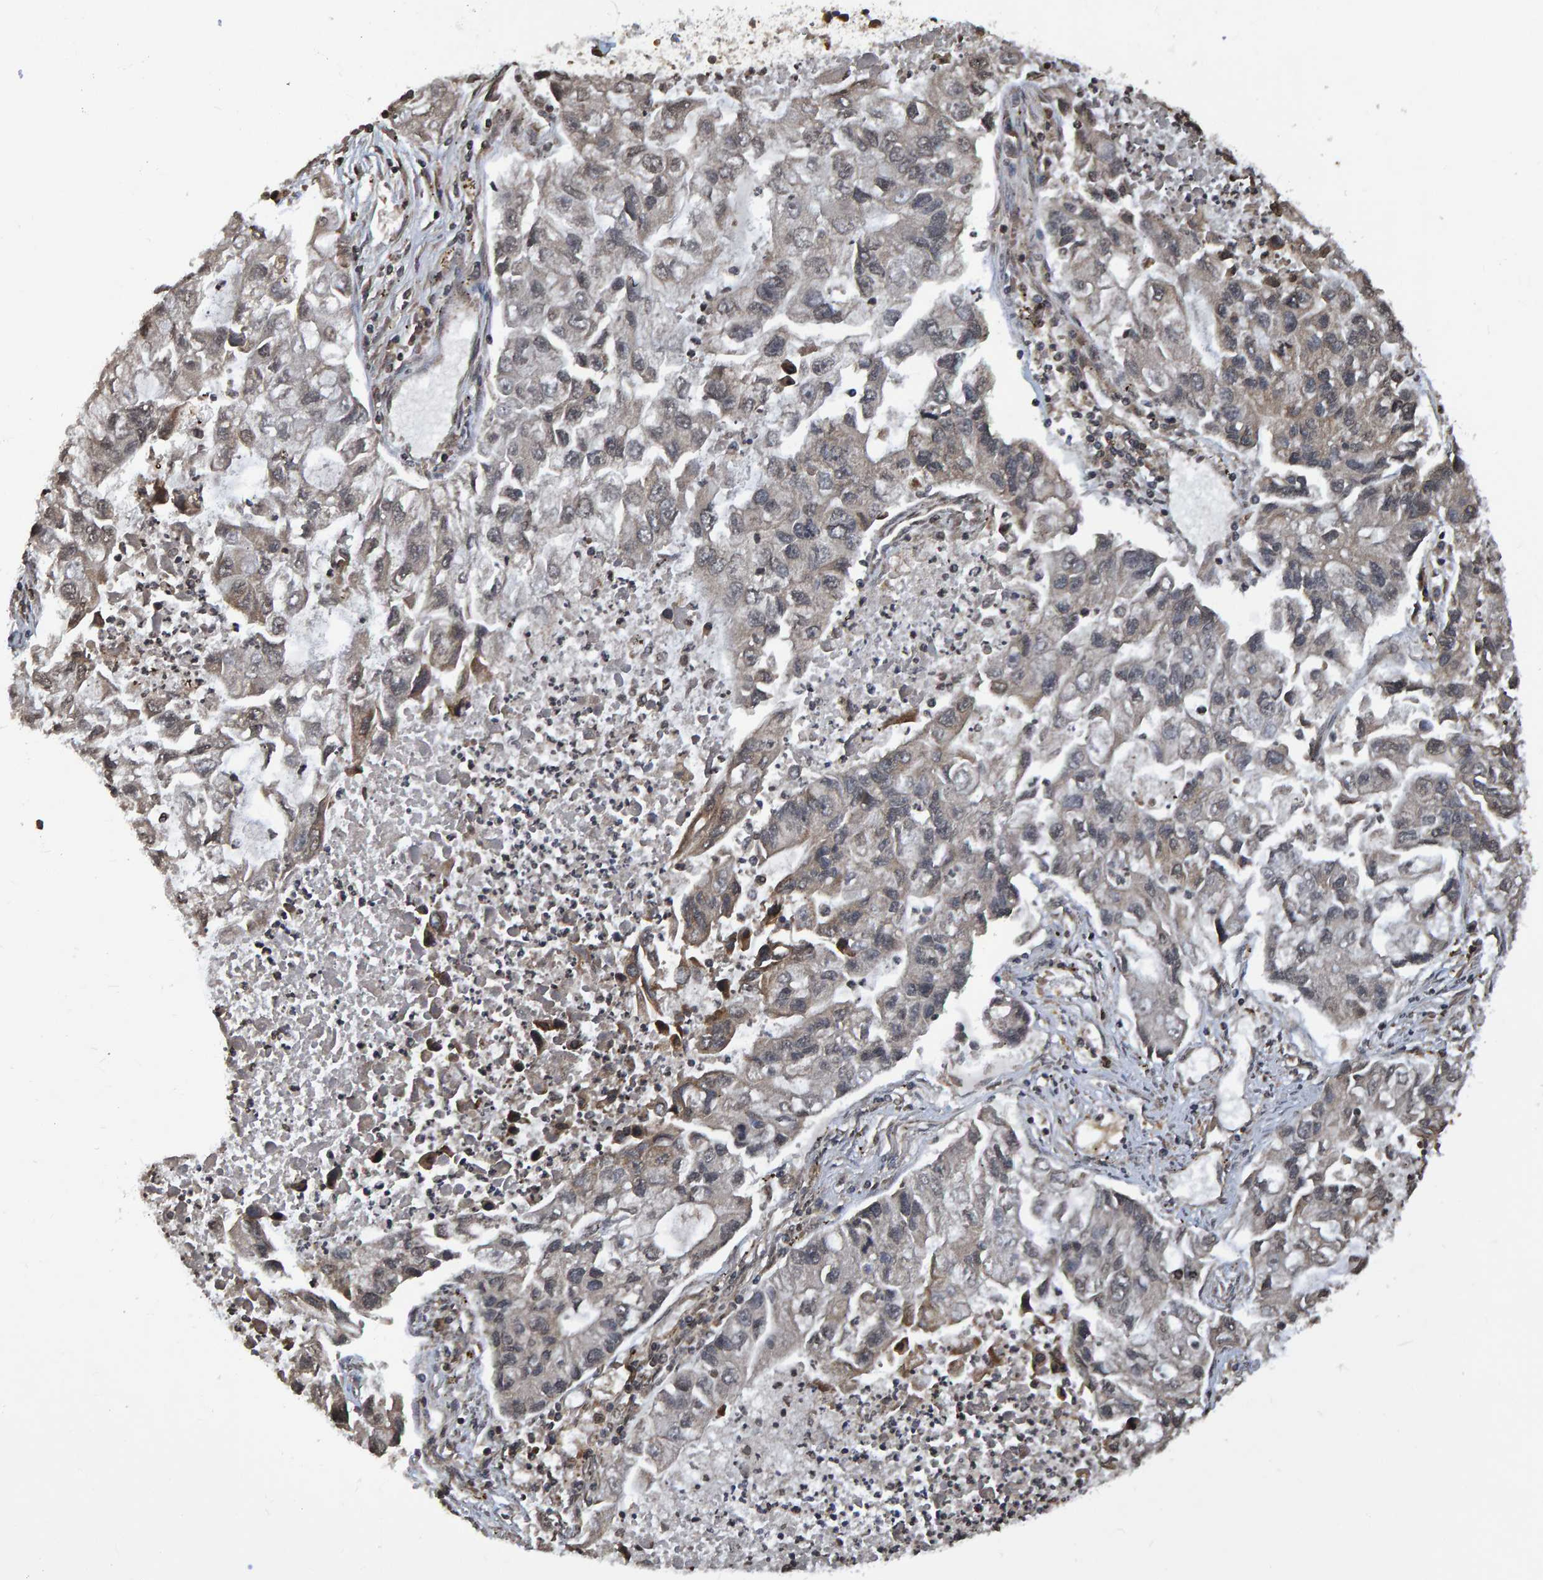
{"staining": {"intensity": "negative", "quantity": "none", "location": "none"}, "tissue": "lung cancer", "cell_type": "Tumor cells", "image_type": "cancer", "snomed": [{"axis": "morphology", "description": "Adenocarcinoma, NOS"}, {"axis": "topography", "description": "Lung"}], "caption": "Tumor cells show no significant protein staining in lung adenocarcinoma.", "gene": "GAB2", "patient": {"sex": "female", "age": 51}}